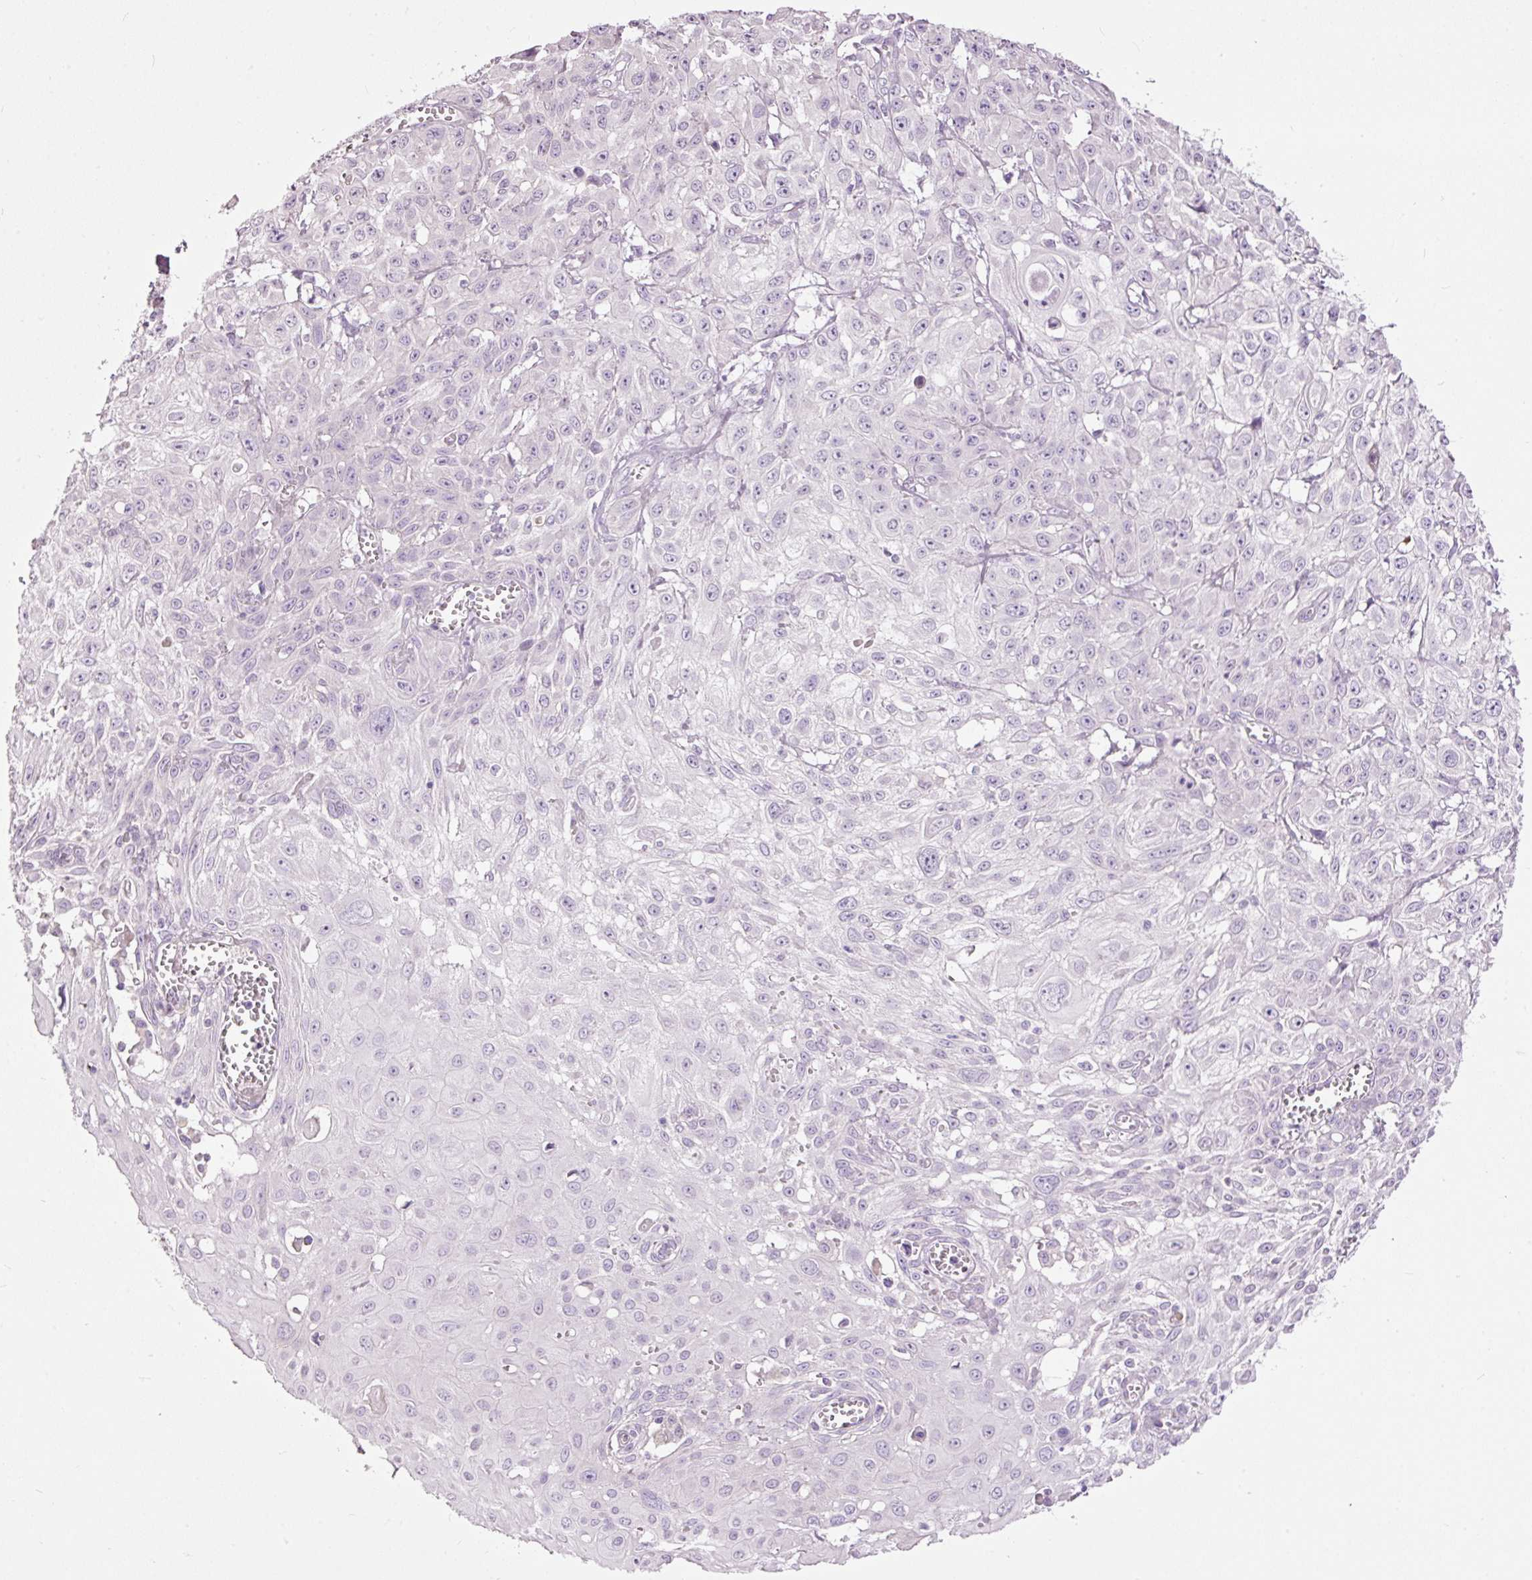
{"staining": {"intensity": "negative", "quantity": "none", "location": "none"}, "tissue": "skin cancer", "cell_type": "Tumor cells", "image_type": "cancer", "snomed": [{"axis": "morphology", "description": "Squamous cell carcinoma, NOS"}, {"axis": "topography", "description": "Skin"}, {"axis": "topography", "description": "Vulva"}], "caption": "Immunohistochemical staining of skin cancer (squamous cell carcinoma) demonstrates no significant staining in tumor cells.", "gene": "FCRL4", "patient": {"sex": "female", "age": 71}}